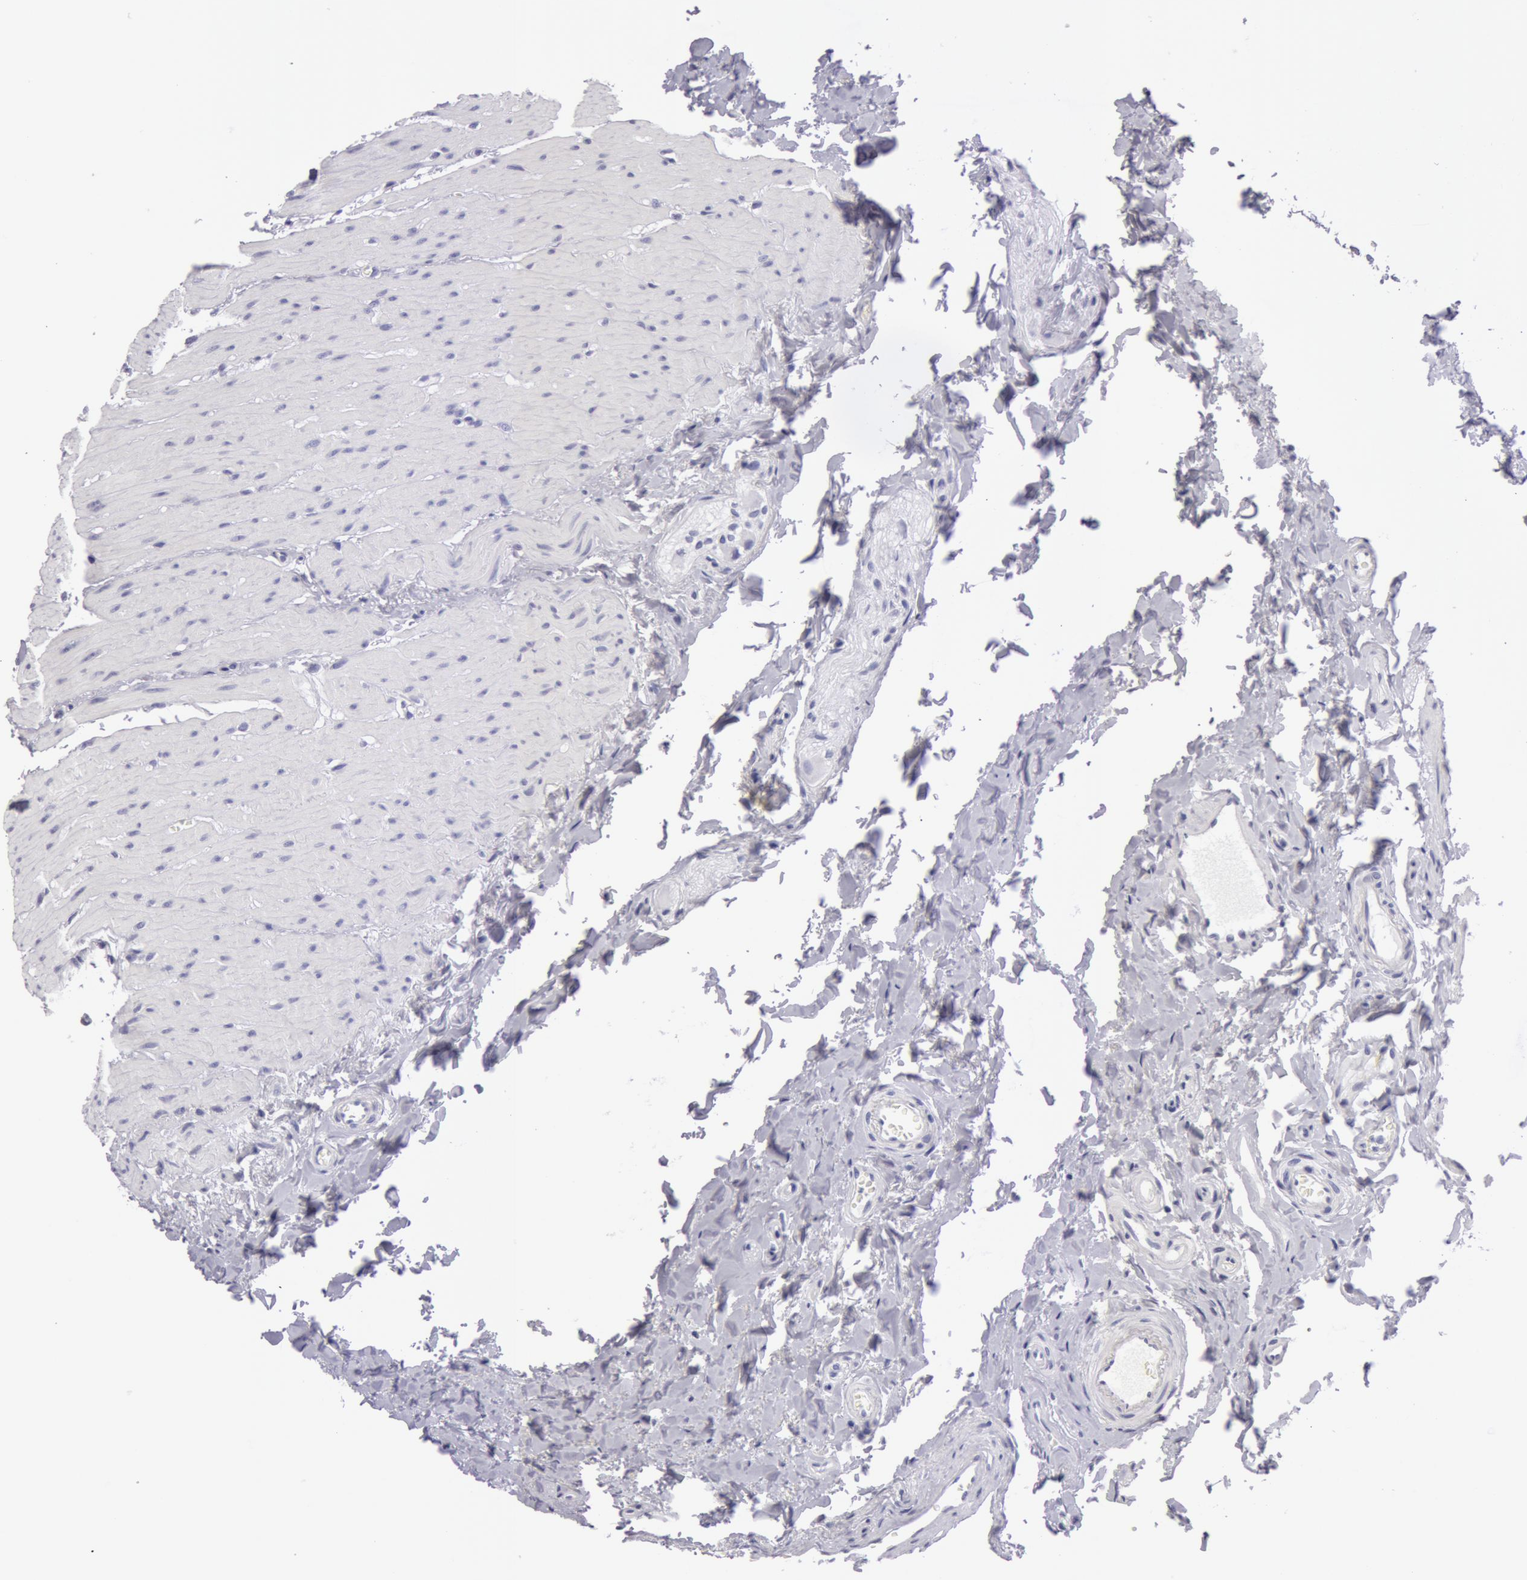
{"staining": {"intensity": "moderate", "quantity": "<25%", "location": "cytoplasmic/membranous"}, "tissue": "rectum", "cell_type": "Glandular cells", "image_type": "normal", "snomed": [{"axis": "morphology", "description": "Normal tissue, NOS"}, {"axis": "topography", "description": "Rectum"}], "caption": "Protein expression analysis of unremarkable human rectum reveals moderate cytoplasmic/membranous positivity in approximately <25% of glandular cells. Using DAB (3,3'-diaminobenzidine) (brown) and hematoxylin (blue) stains, captured at high magnification using brightfield microscopy.", "gene": "AMACR", "patient": {"sex": "male", "age": 86}}